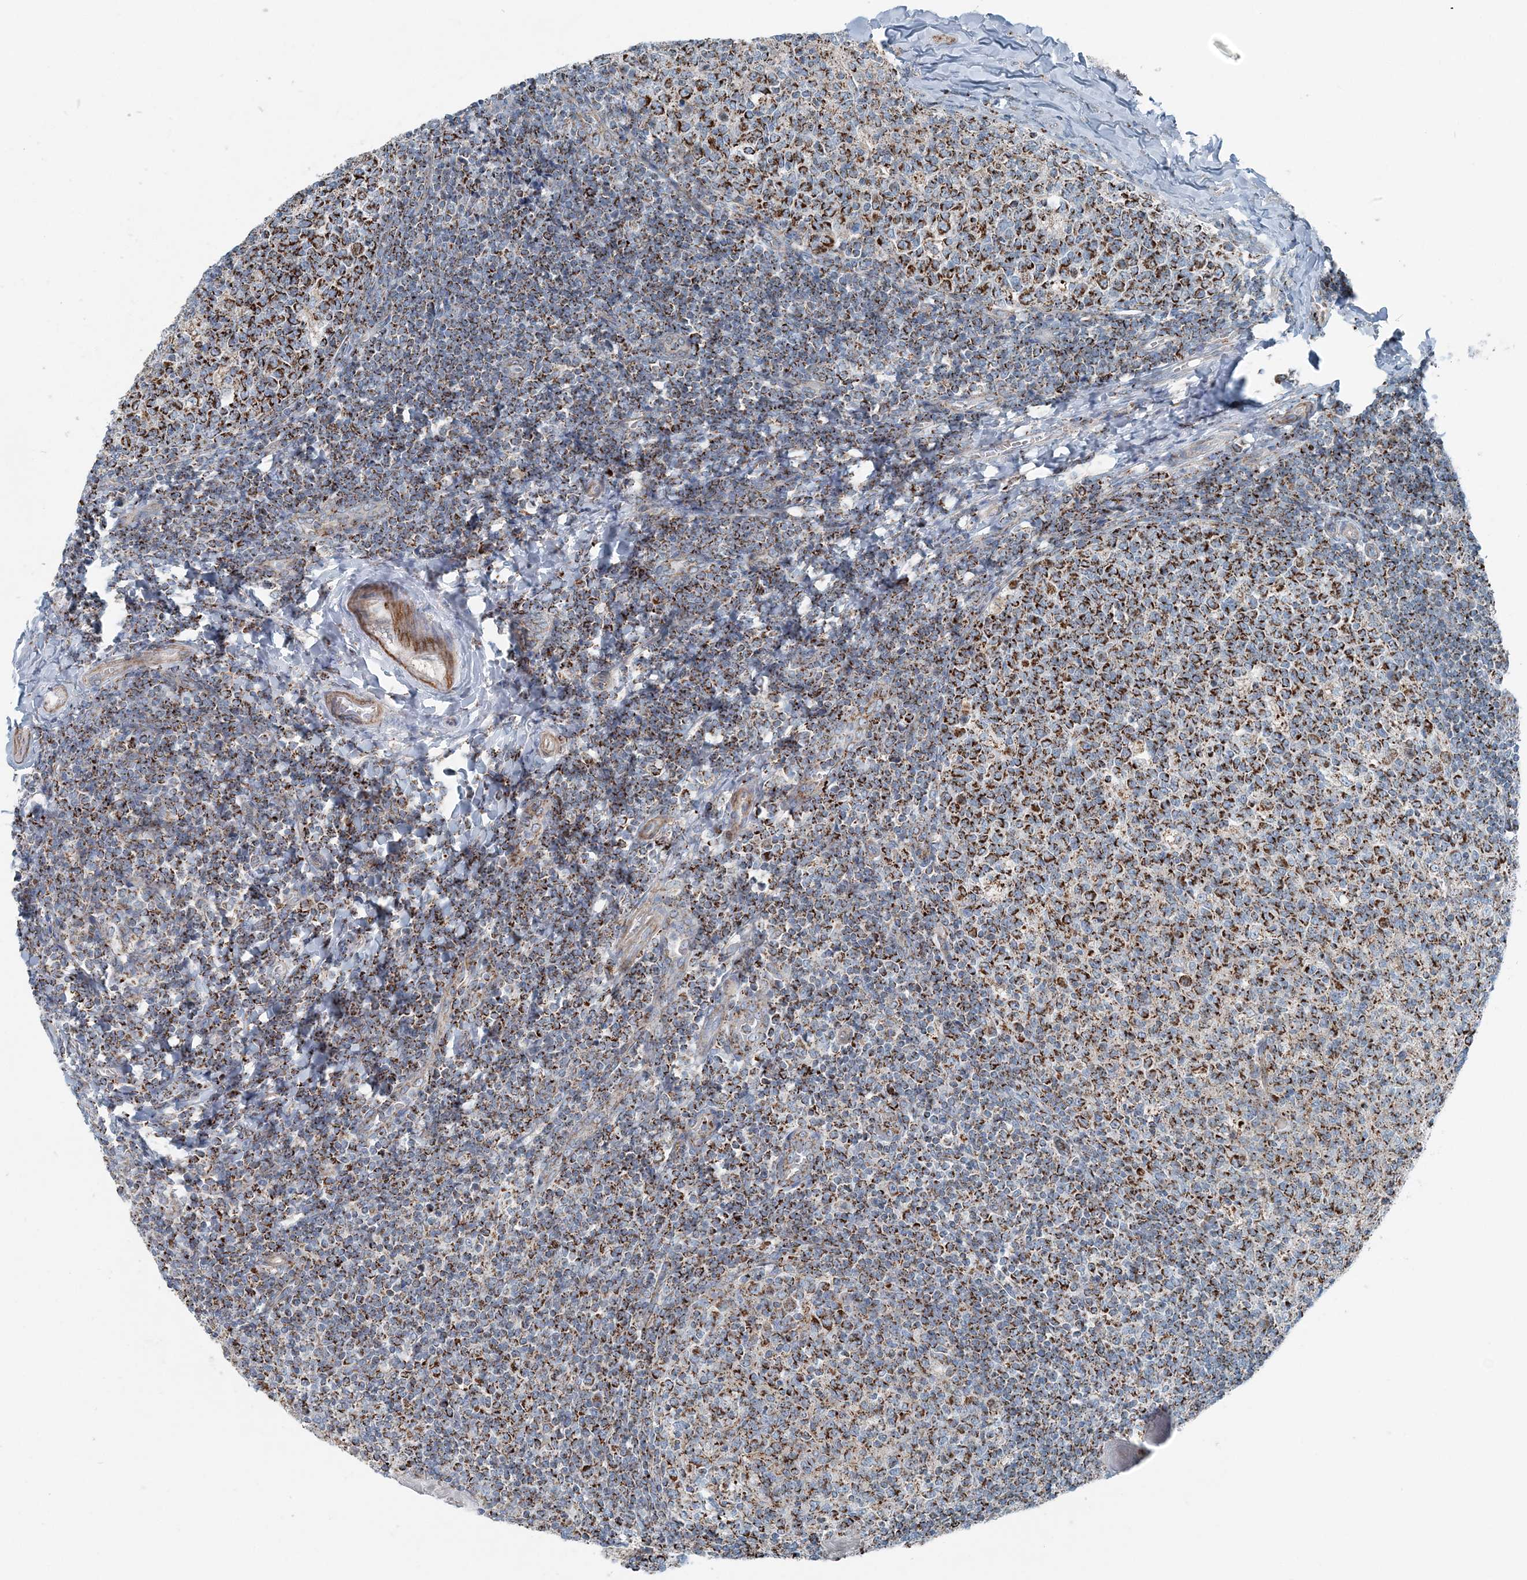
{"staining": {"intensity": "strong", "quantity": ">75%", "location": "cytoplasmic/membranous"}, "tissue": "tonsil", "cell_type": "Germinal center cells", "image_type": "normal", "snomed": [{"axis": "morphology", "description": "Normal tissue, NOS"}, {"axis": "topography", "description": "Tonsil"}], "caption": "A histopathology image of human tonsil stained for a protein displays strong cytoplasmic/membranous brown staining in germinal center cells. (brown staining indicates protein expression, while blue staining denotes nuclei).", "gene": "INTU", "patient": {"sex": "female", "age": 19}}